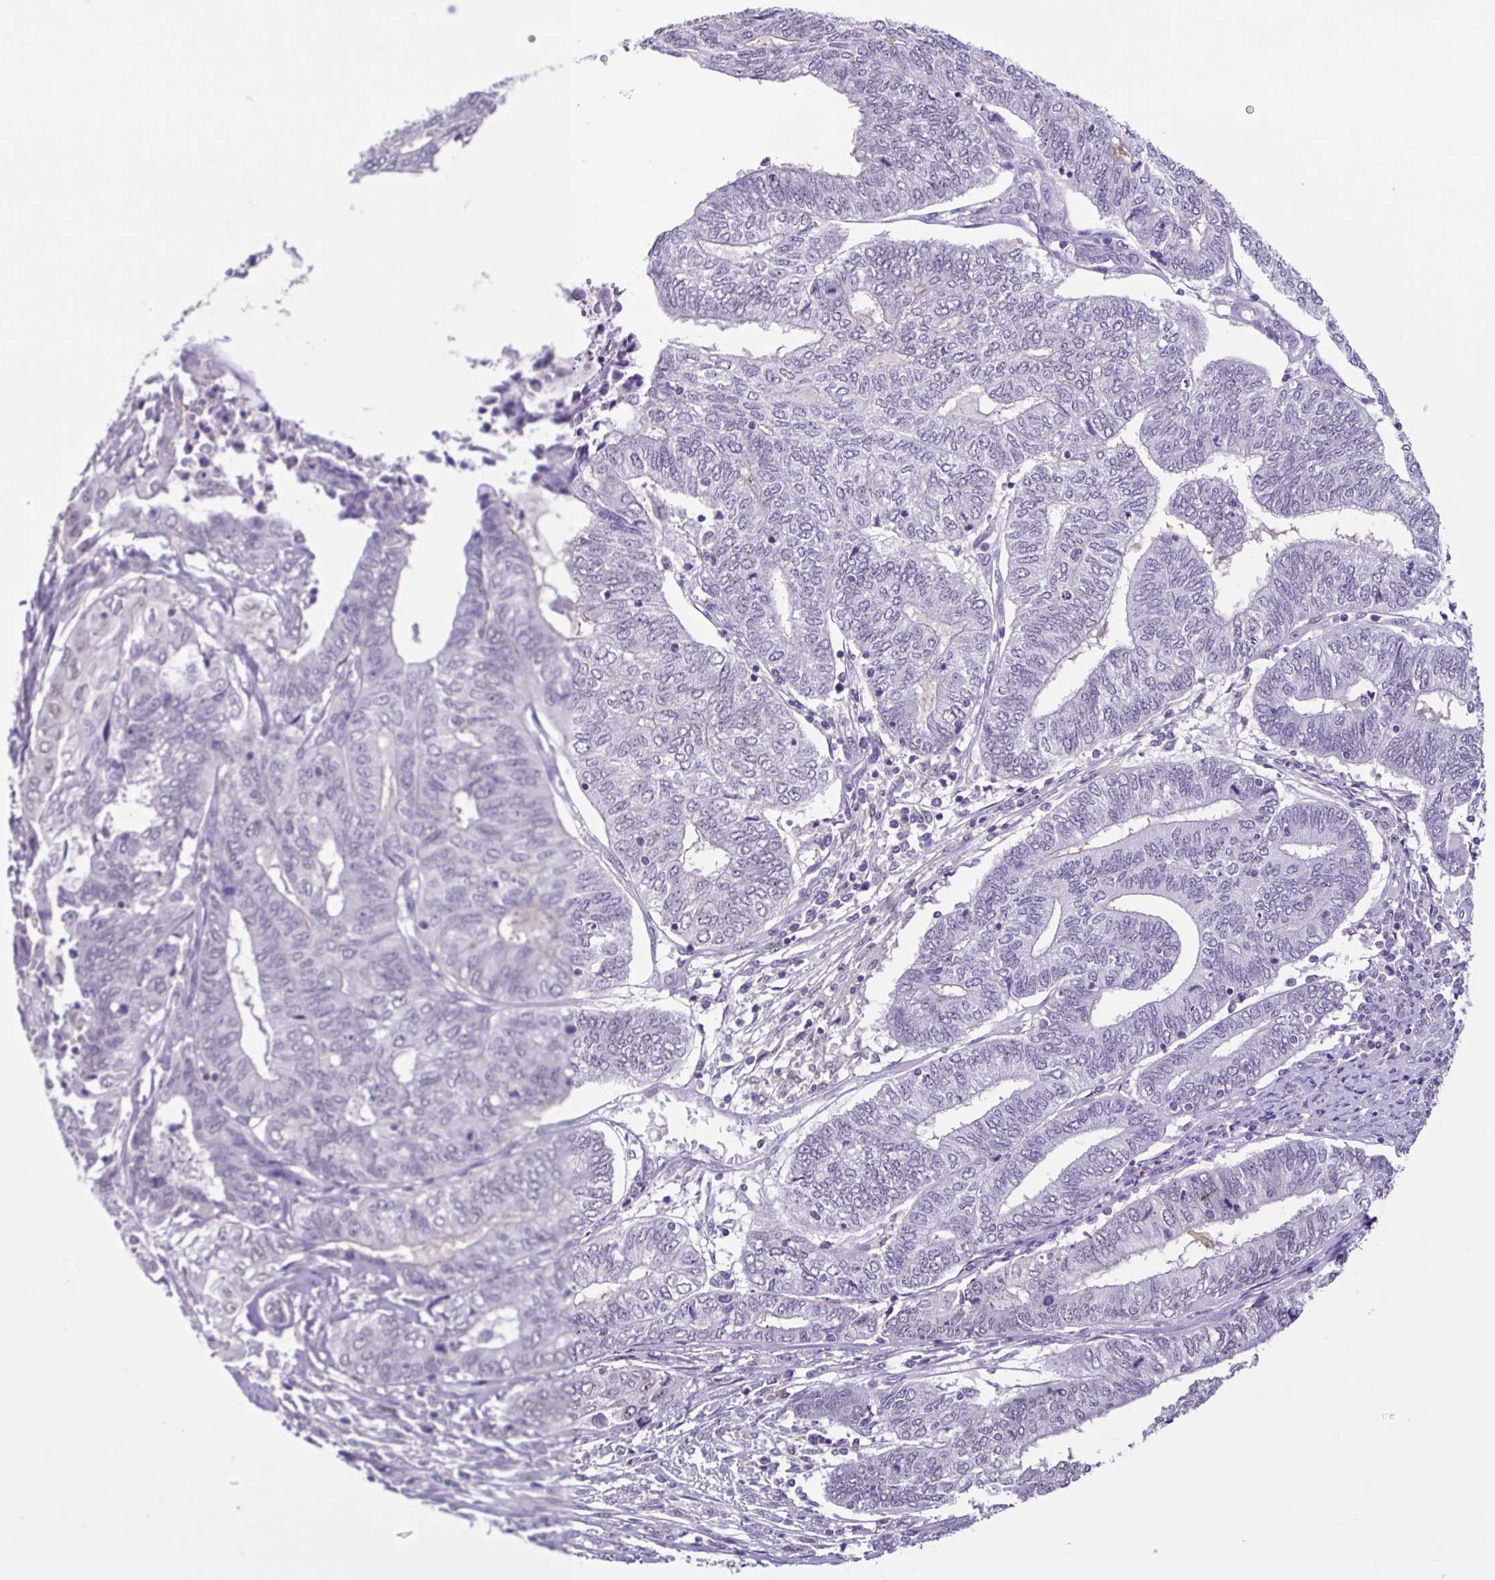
{"staining": {"intensity": "negative", "quantity": "none", "location": "none"}, "tissue": "endometrial cancer", "cell_type": "Tumor cells", "image_type": "cancer", "snomed": [{"axis": "morphology", "description": "Adenocarcinoma, NOS"}, {"axis": "topography", "description": "Uterus"}, {"axis": "topography", "description": "Endometrium"}], "caption": "An immunohistochemistry (IHC) histopathology image of adenocarcinoma (endometrial) is shown. There is no staining in tumor cells of adenocarcinoma (endometrial).", "gene": "ACTRT3", "patient": {"sex": "female", "age": 70}}